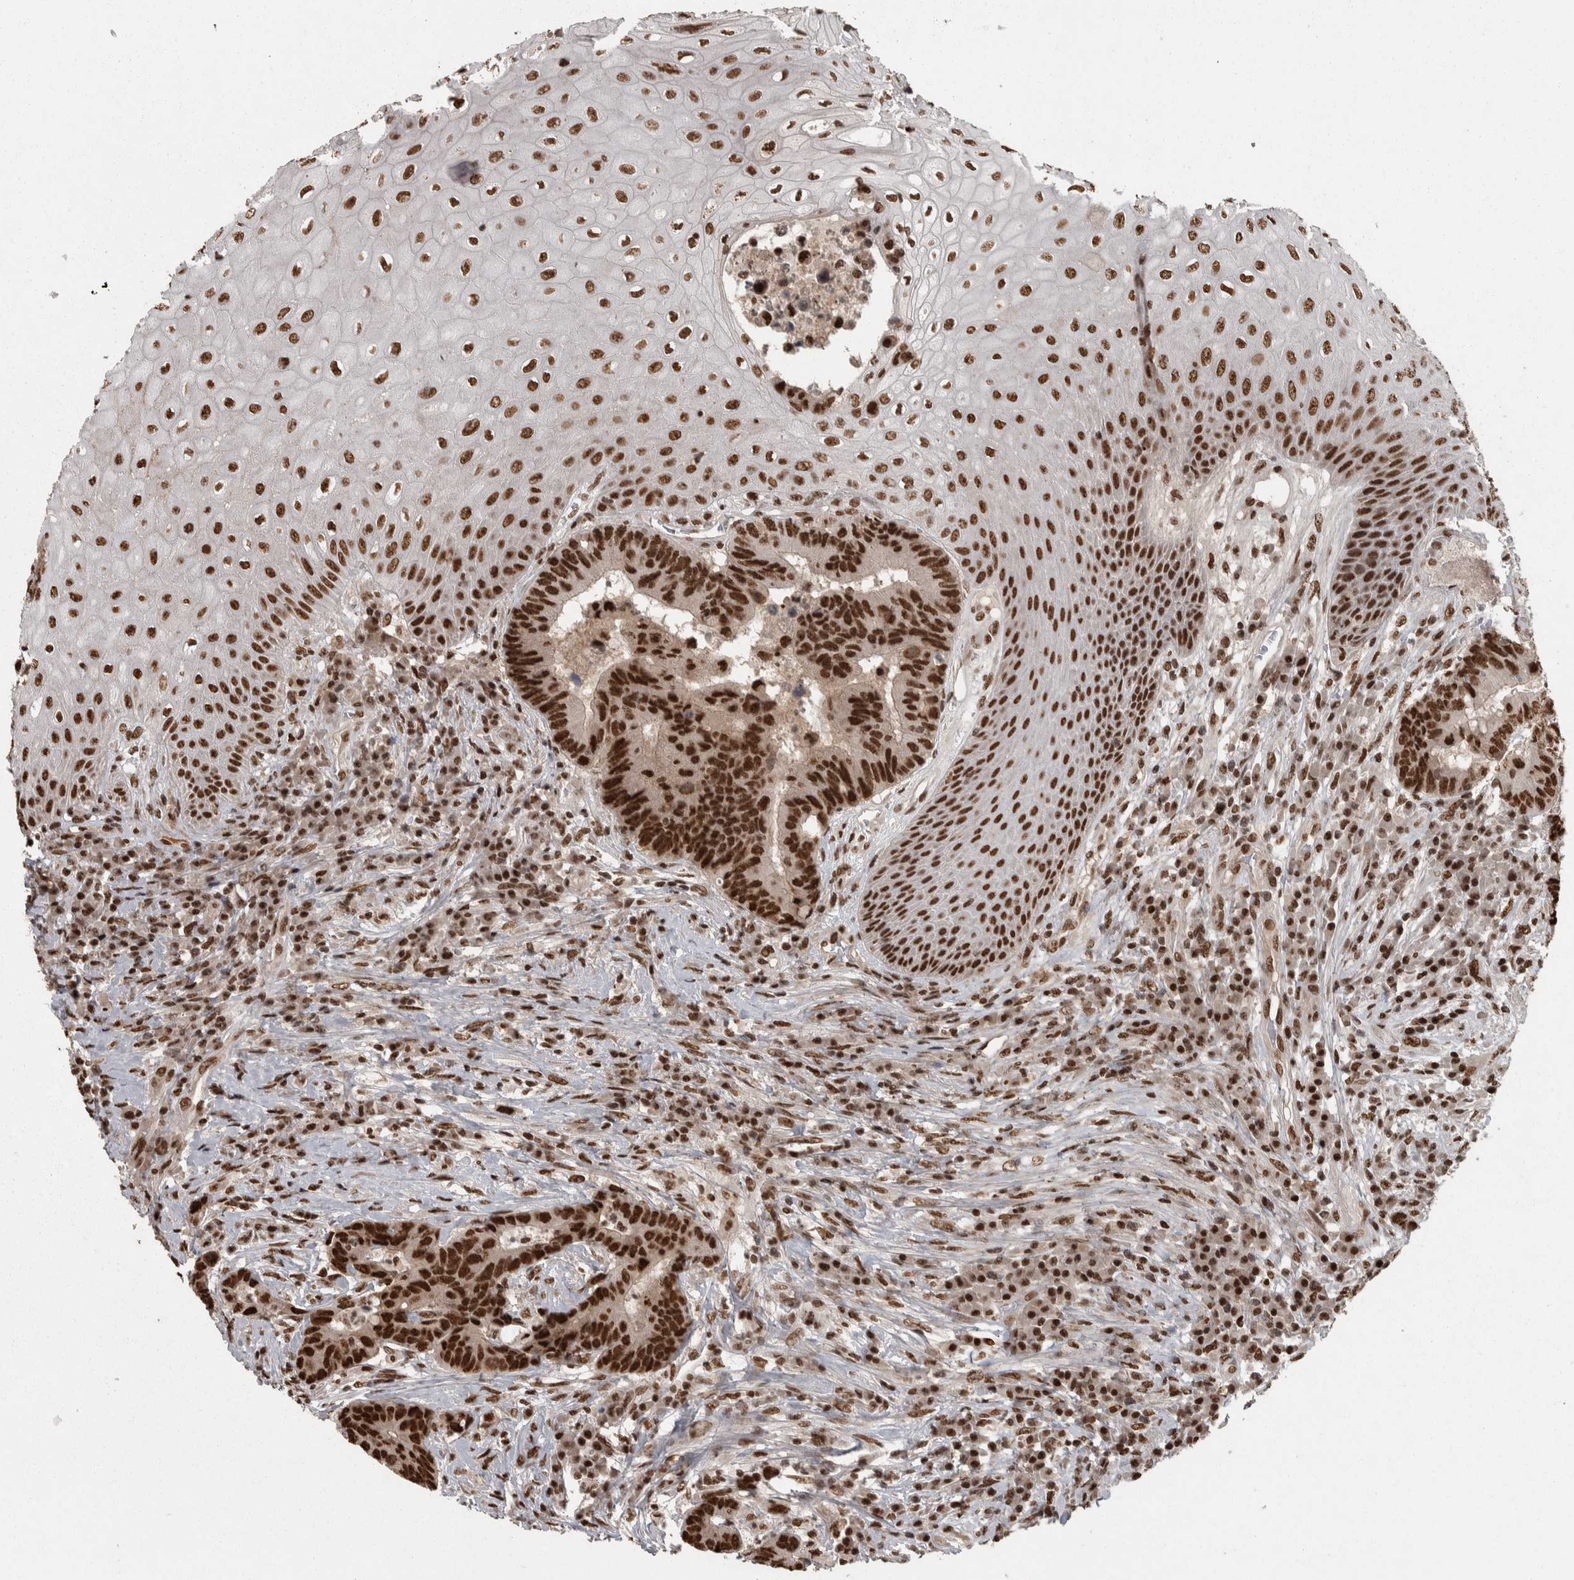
{"staining": {"intensity": "strong", "quantity": ">75%", "location": "nuclear"}, "tissue": "colorectal cancer", "cell_type": "Tumor cells", "image_type": "cancer", "snomed": [{"axis": "morphology", "description": "Adenocarcinoma, NOS"}, {"axis": "topography", "description": "Rectum"}, {"axis": "topography", "description": "Anal"}], "caption": "This photomicrograph displays IHC staining of human colorectal cancer, with high strong nuclear staining in about >75% of tumor cells.", "gene": "ZFHX4", "patient": {"sex": "female", "age": 89}}